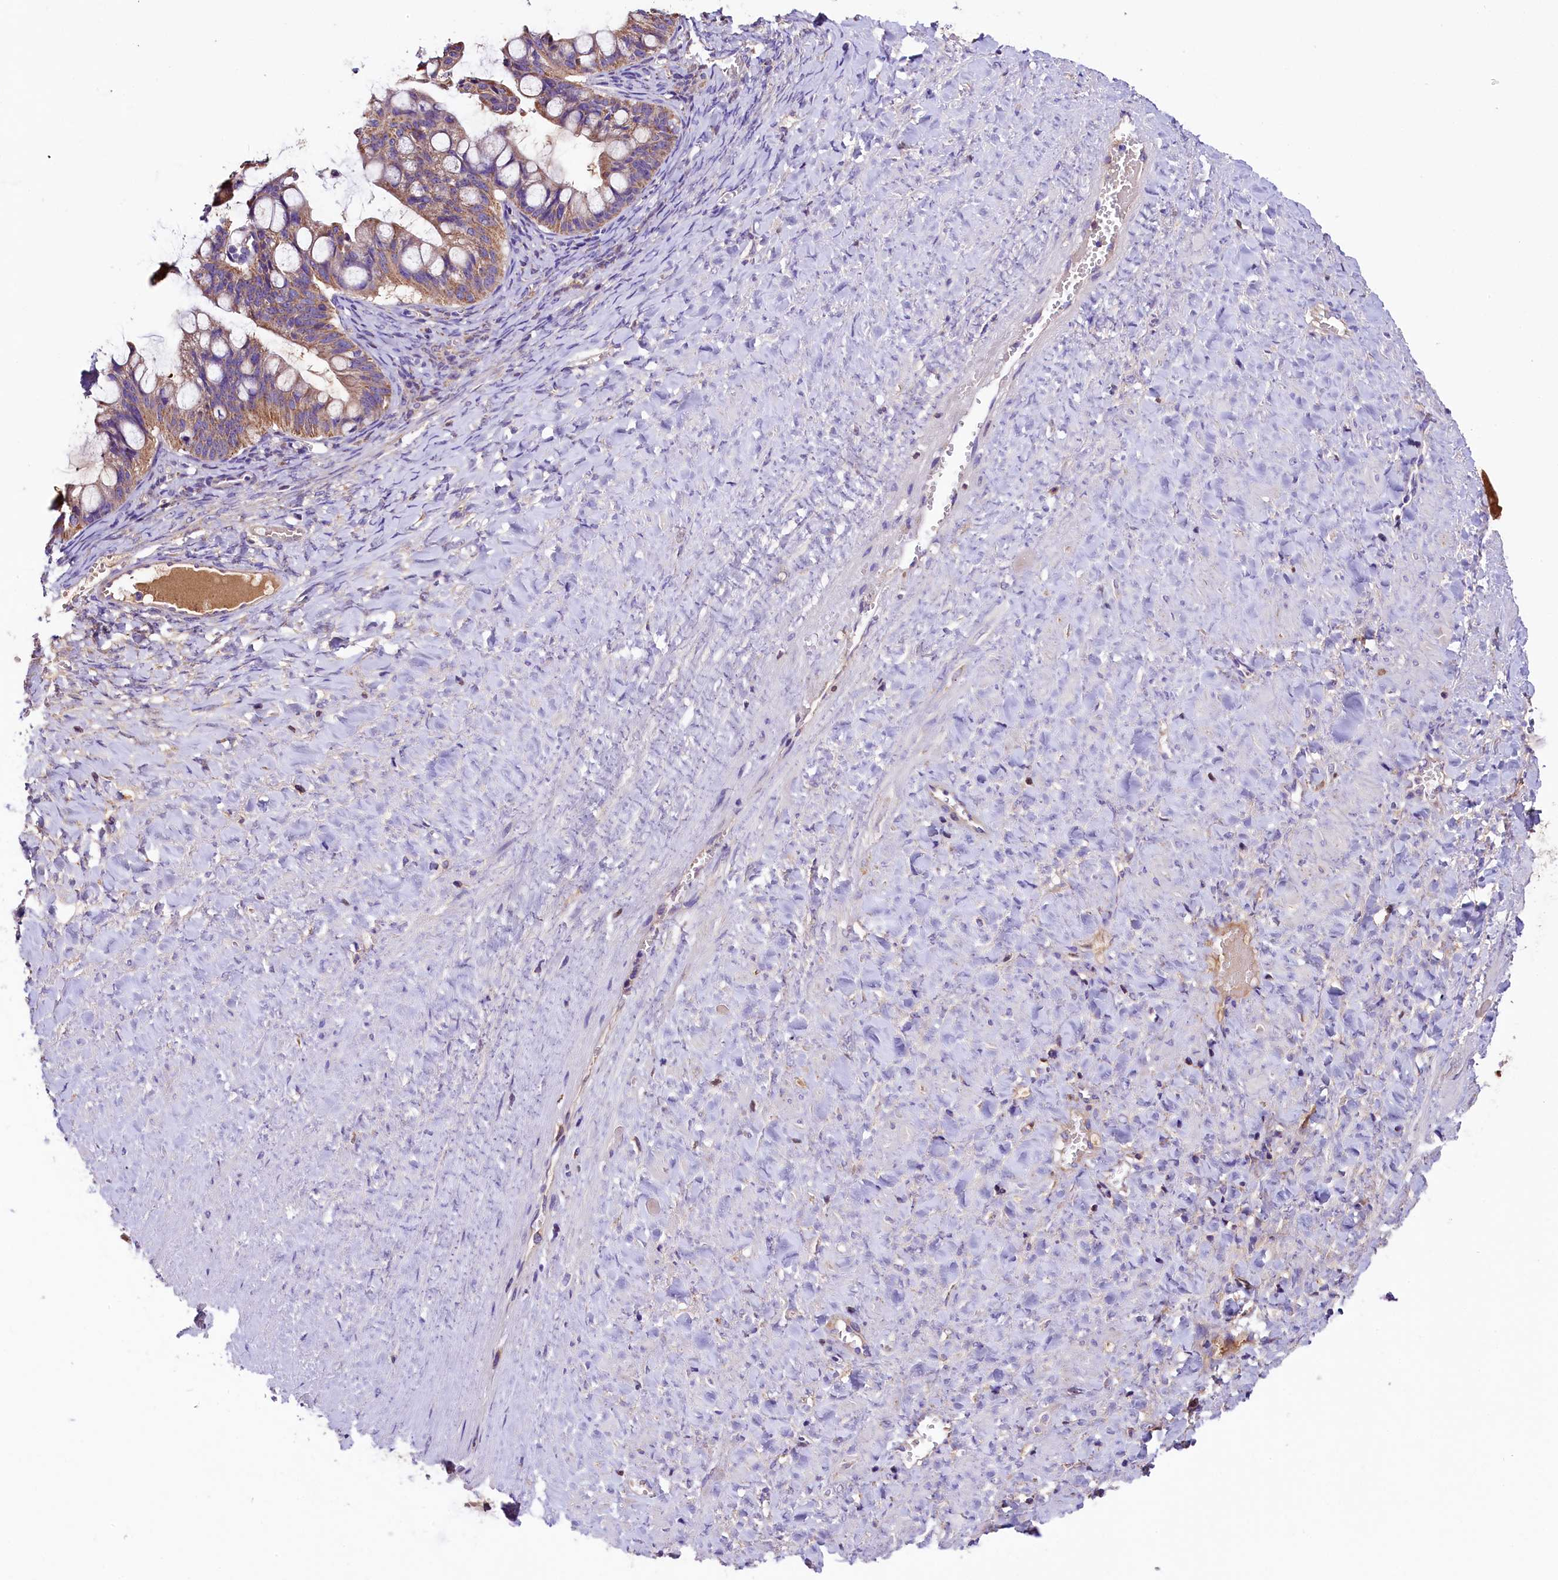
{"staining": {"intensity": "moderate", "quantity": ">75%", "location": "cytoplasmic/membranous"}, "tissue": "ovarian cancer", "cell_type": "Tumor cells", "image_type": "cancer", "snomed": [{"axis": "morphology", "description": "Cystadenocarcinoma, mucinous, NOS"}, {"axis": "topography", "description": "Ovary"}], "caption": "A brown stain highlights moderate cytoplasmic/membranous expression of a protein in human ovarian cancer (mucinous cystadenocarcinoma) tumor cells.", "gene": "SIX5", "patient": {"sex": "female", "age": 73}}